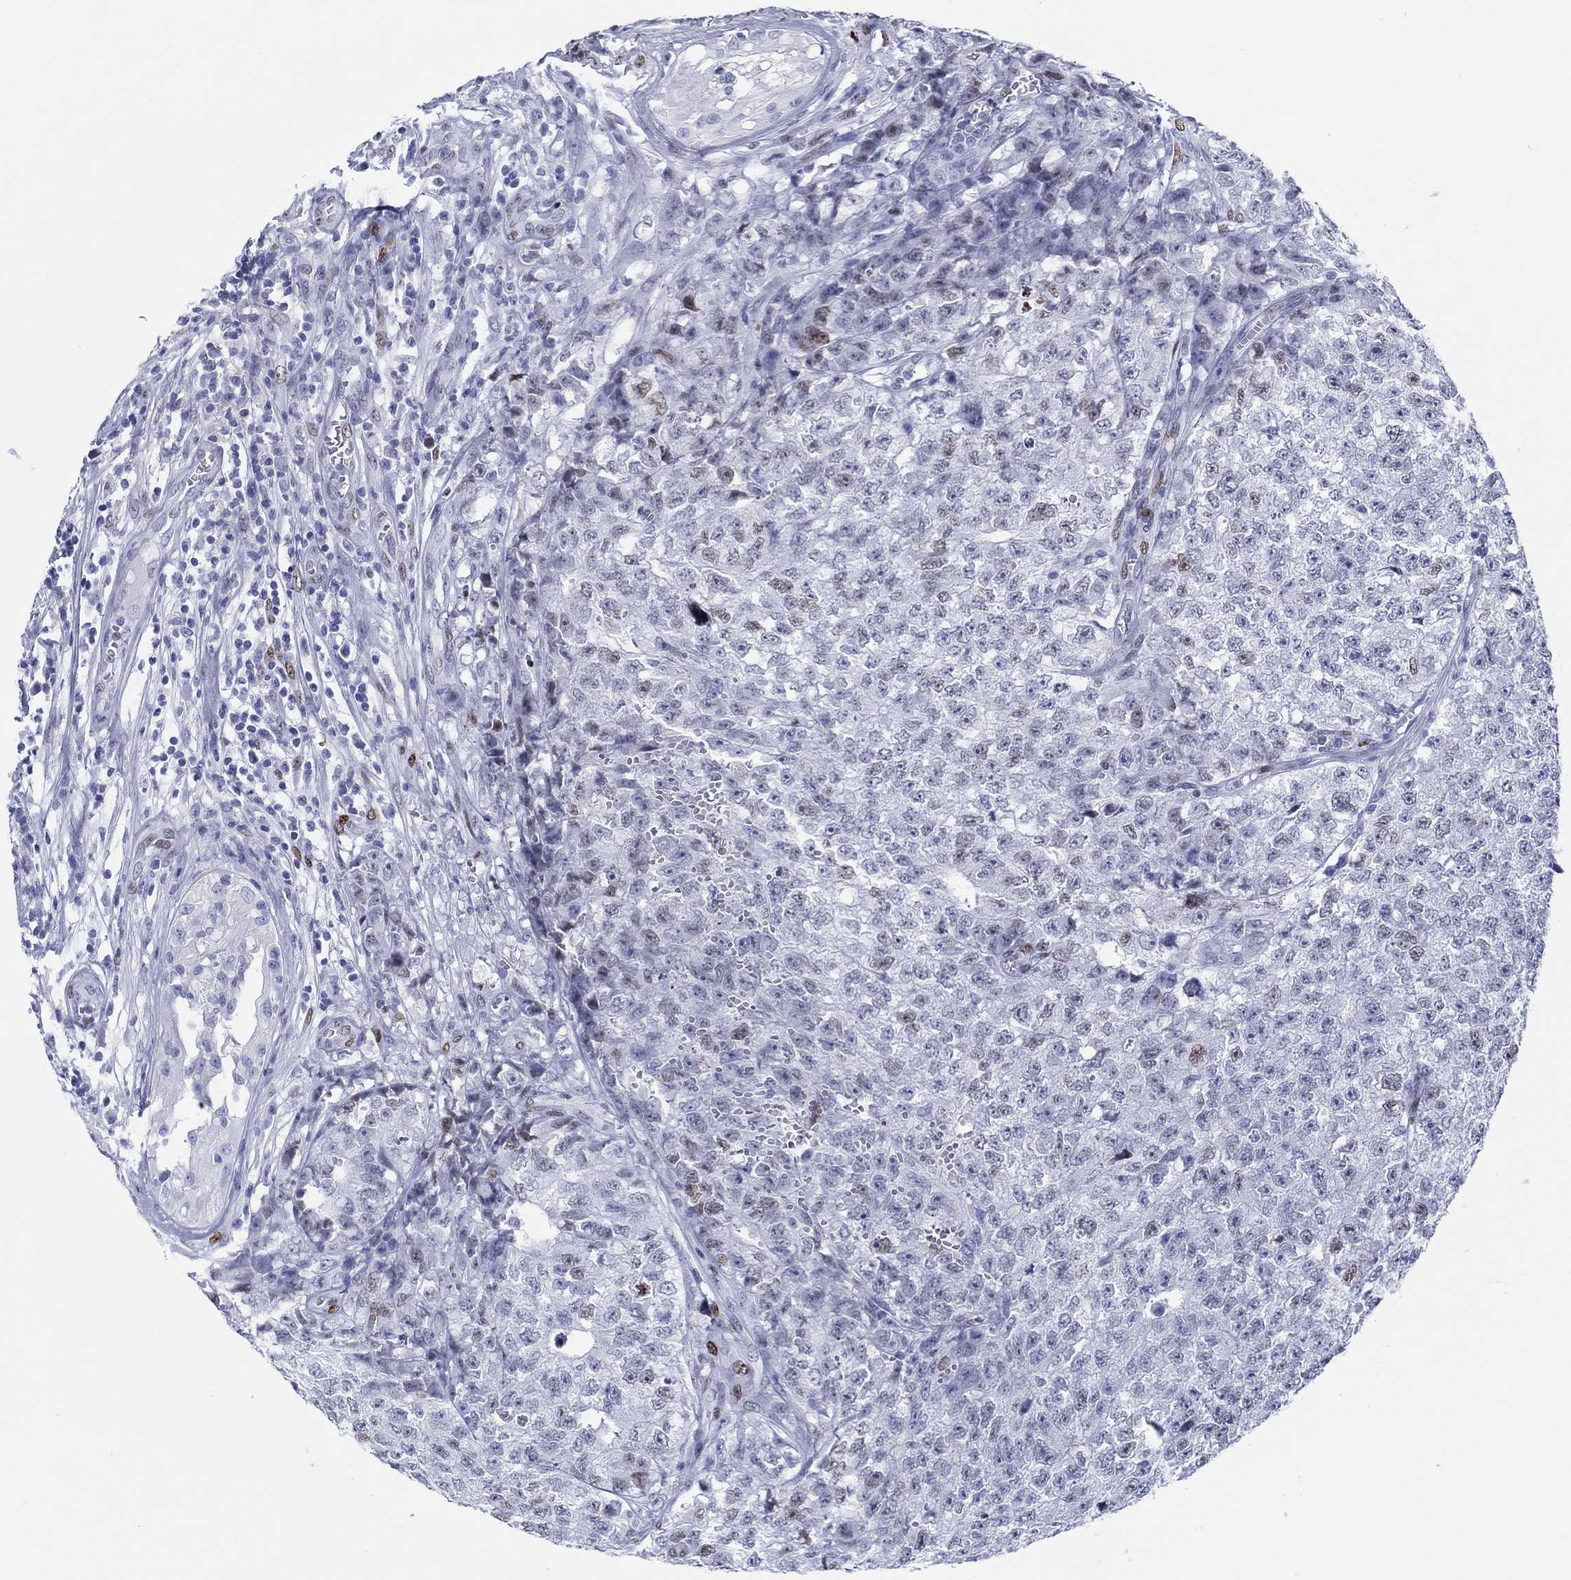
{"staining": {"intensity": "weak", "quantity": "<25%", "location": "nuclear"}, "tissue": "testis cancer", "cell_type": "Tumor cells", "image_type": "cancer", "snomed": [{"axis": "morphology", "description": "Seminoma, NOS"}, {"axis": "morphology", "description": "Carcinoma, Embryonal, NOS"}, {"axis": "topography", "description": "Testis"}], "caption": "Immunohistochemistry (IHC) of testis seminoma reveals no positivity in tumor cells.", "gene": "H1-1", "patient": {"sex": "male", "age": 22}}